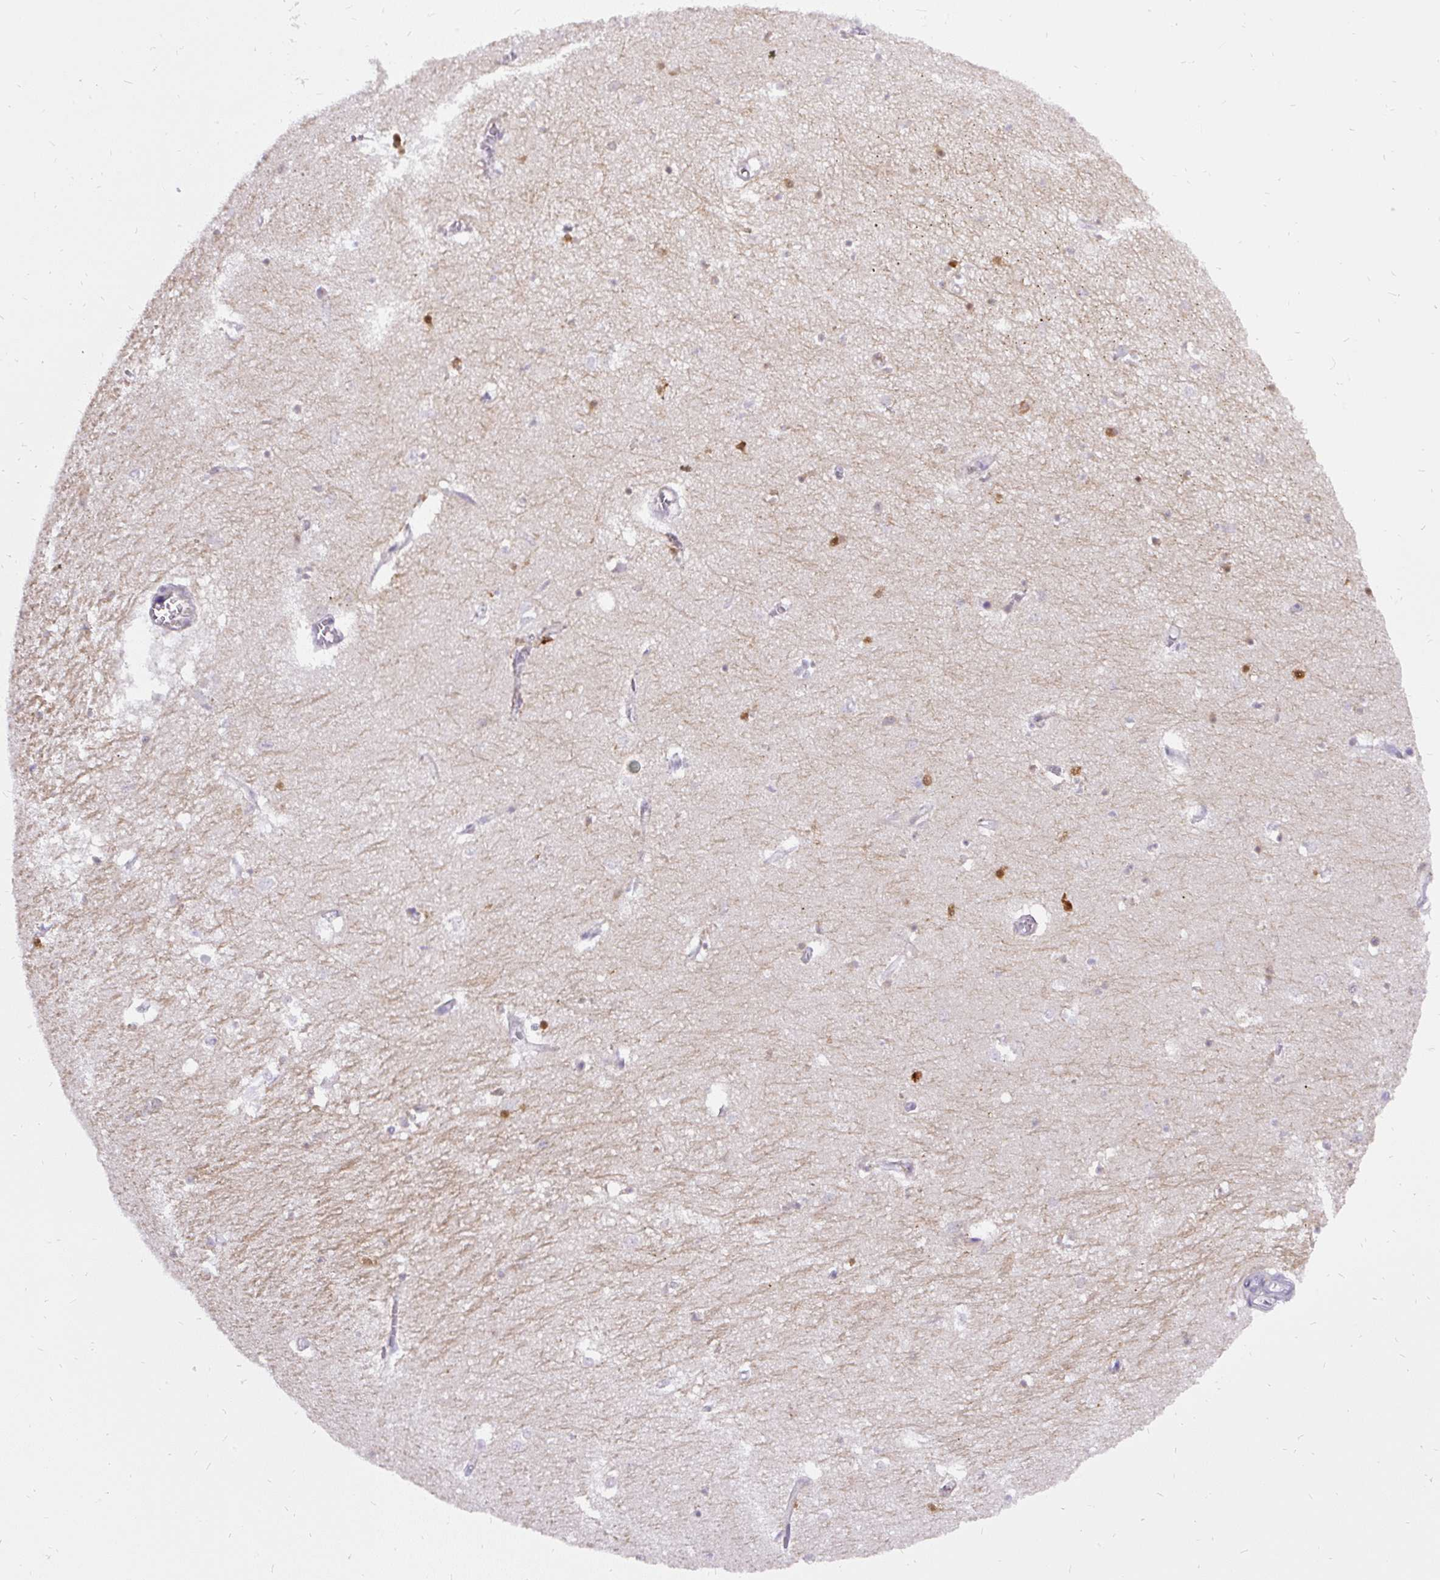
{"staining": {"intensity": "strong", "quantity": "<25%", "location": "nuclear"}, "tissue": "hippocampus", "cell_type": "Glial cells", "image_type": "normal", "snomed": [{"axis": "morphology", "description": "Normal tissue, NOS"}, {"axis": "topography", "description": "Hippocampus"}], "caption": "The image exhibits immunohistochemical staining of normal hippocampus. There is strong nuclear staining is identified in about <25% of glial cells. The staining was performed using DAB (3,3'-diaminobenzidine), with brown indicating positive protein expression. Nuclei are stained blue with hematoxylin.", "gene": "FAM117B", "patient": {"sex": "female", "age": 64}}